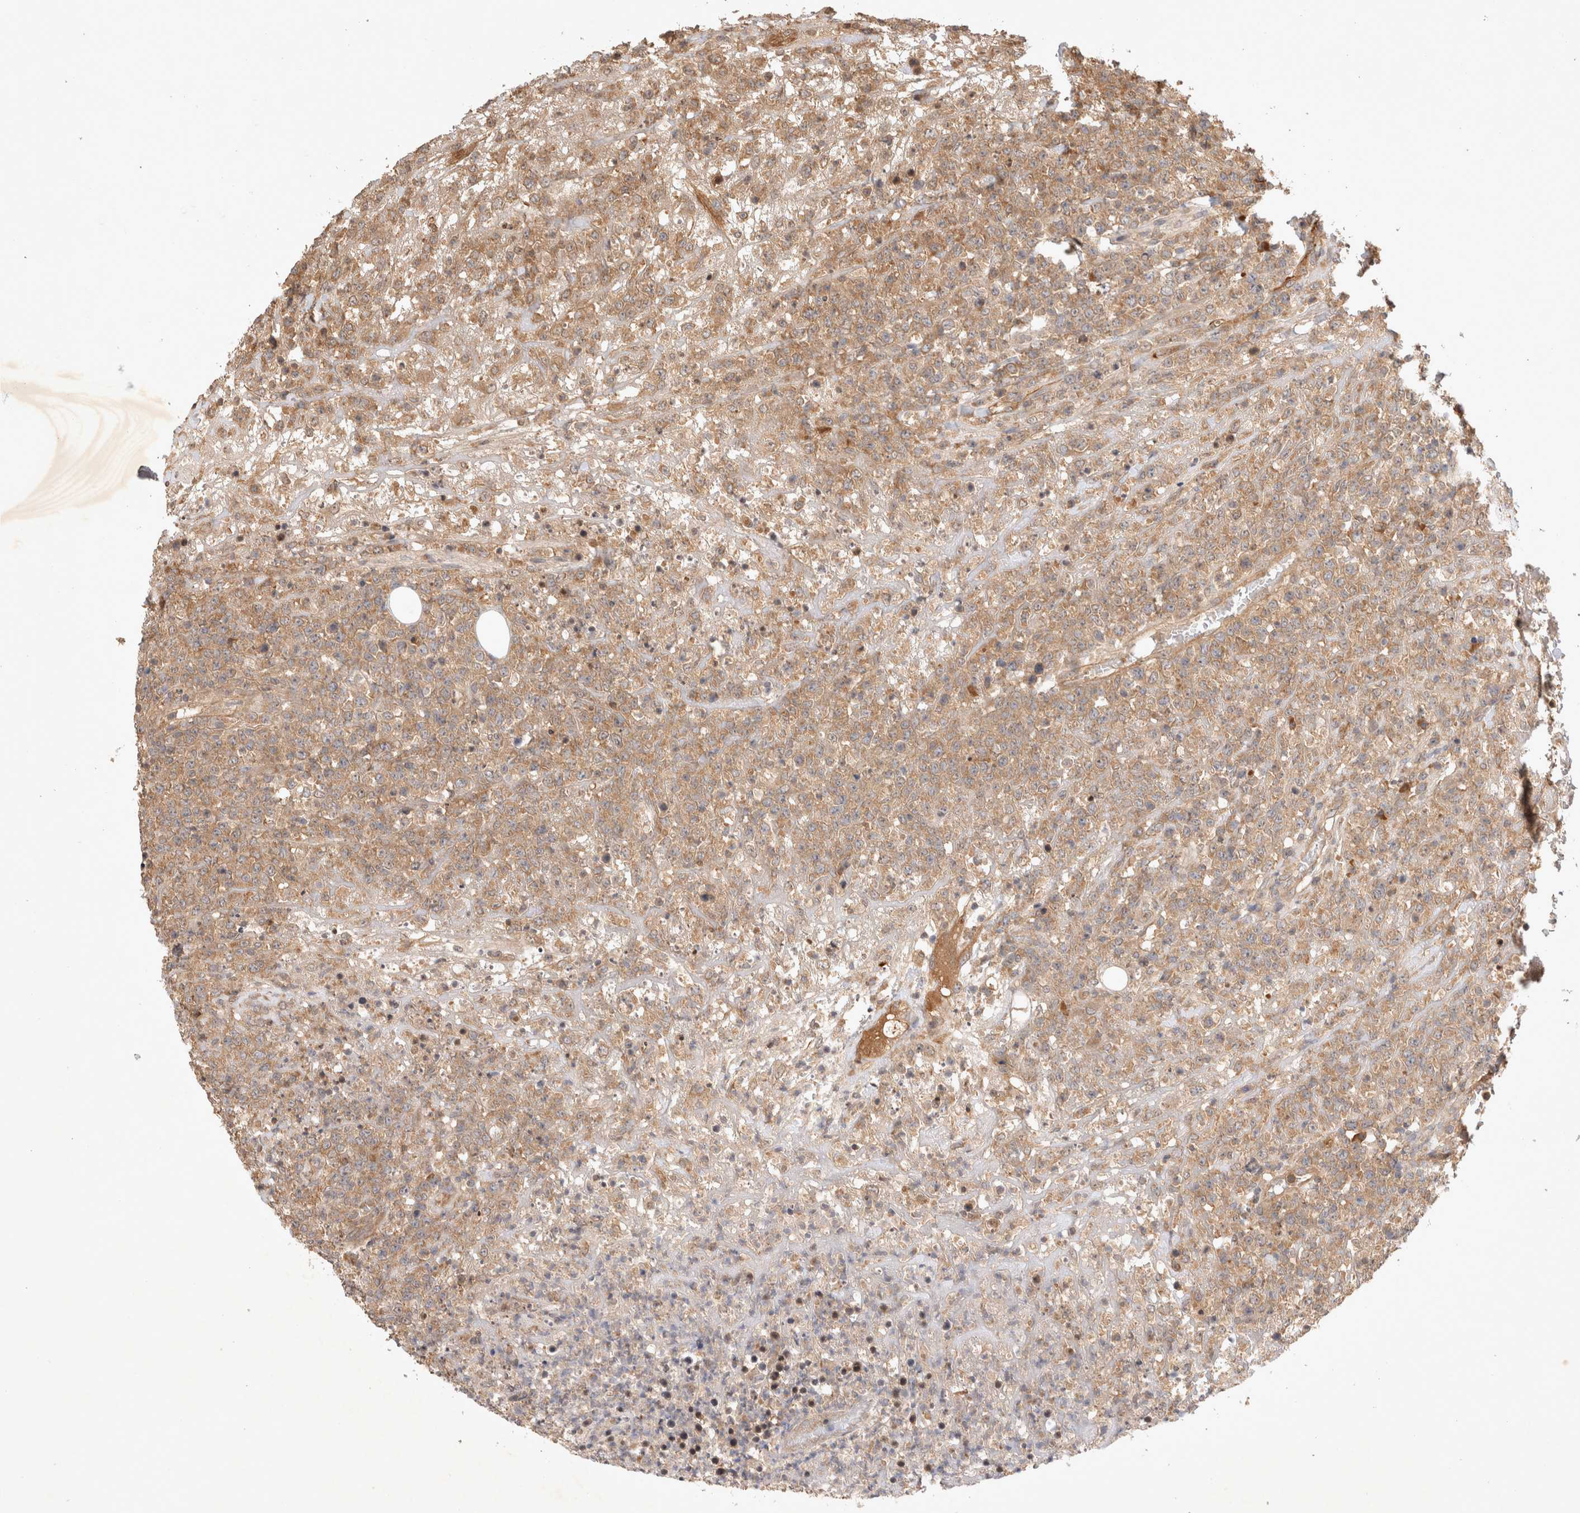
{"staining": {"intensity": "moderate", "quantity": ">75%", "location": "cytoplasmic/membranous"}, "tissue": "lymphoma", "cell_type": "Tumor cells", "image_type": "cancer", "snomed": [{"axis": "morphology", "description": "Malignant lymphoma, non-Hodgkin's type, High grade"}, {"axis": "topography", "description": "Colon"}], "caption": "This is a photomicrograph of immunohistochemistry staining of lymphoma, which shows moderate expression in the cytoplasmic/membranous of tumor cells.", "gene": "YES1", "patient": {"sex": "female", "age": 53}}